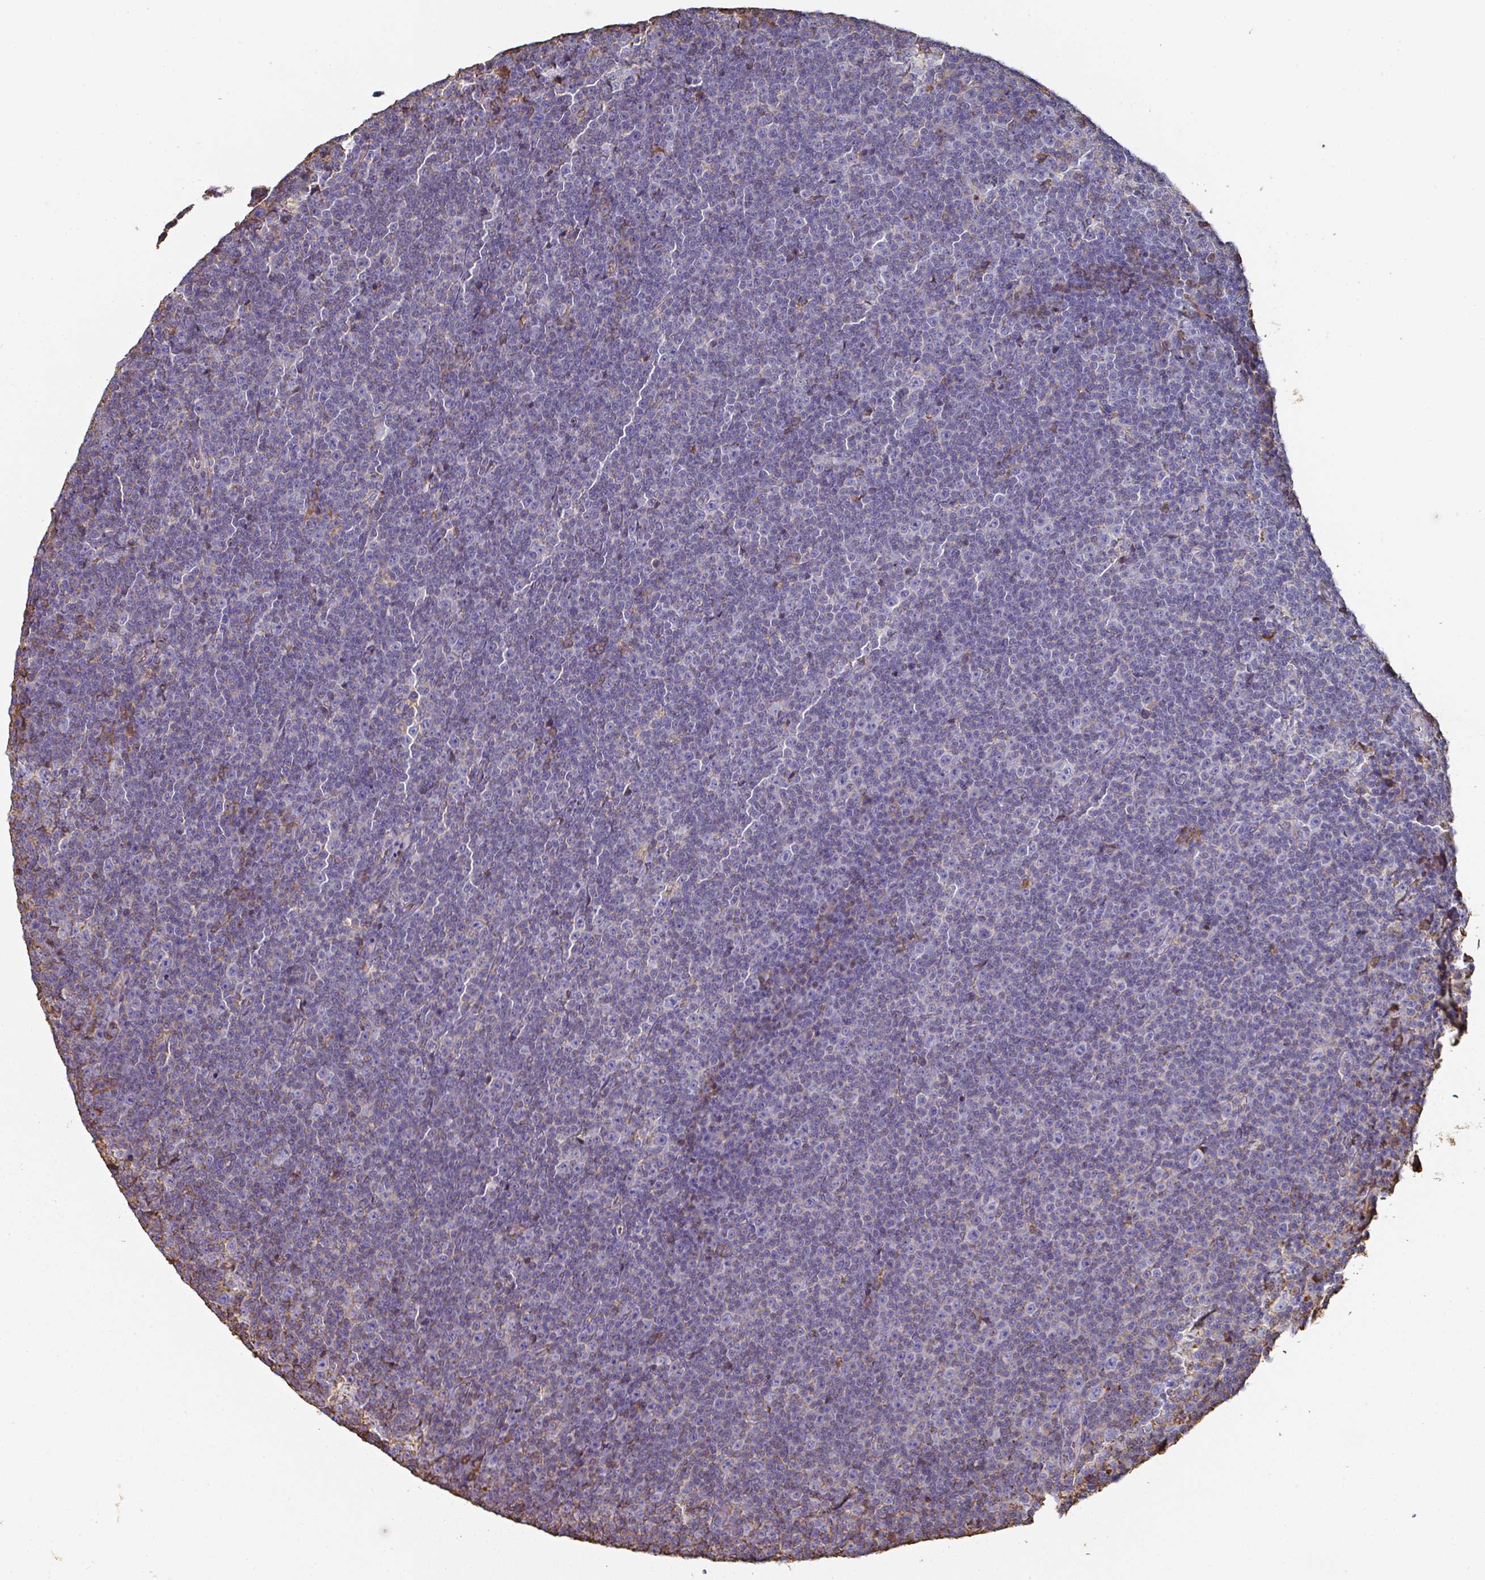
{"staining": {"intensity": "negative", "quantity": "none", "location": "none"}, "tissue": "lymphoma", "cell_type": "Tumor cells", "image_type": "cancer", "snomed": [{"axis": "morphology", "description": "Malignant lymphoma, non-Hodgkin's type, Low grade"}, {"axis": "topography", "description": "Lymph node"}], "caption": "Human lymphoma stained for a protein using IHC exhibits no expression in tumor cells.", "gene": "ALB", "patient": {"sex": "female", "age": 67}}